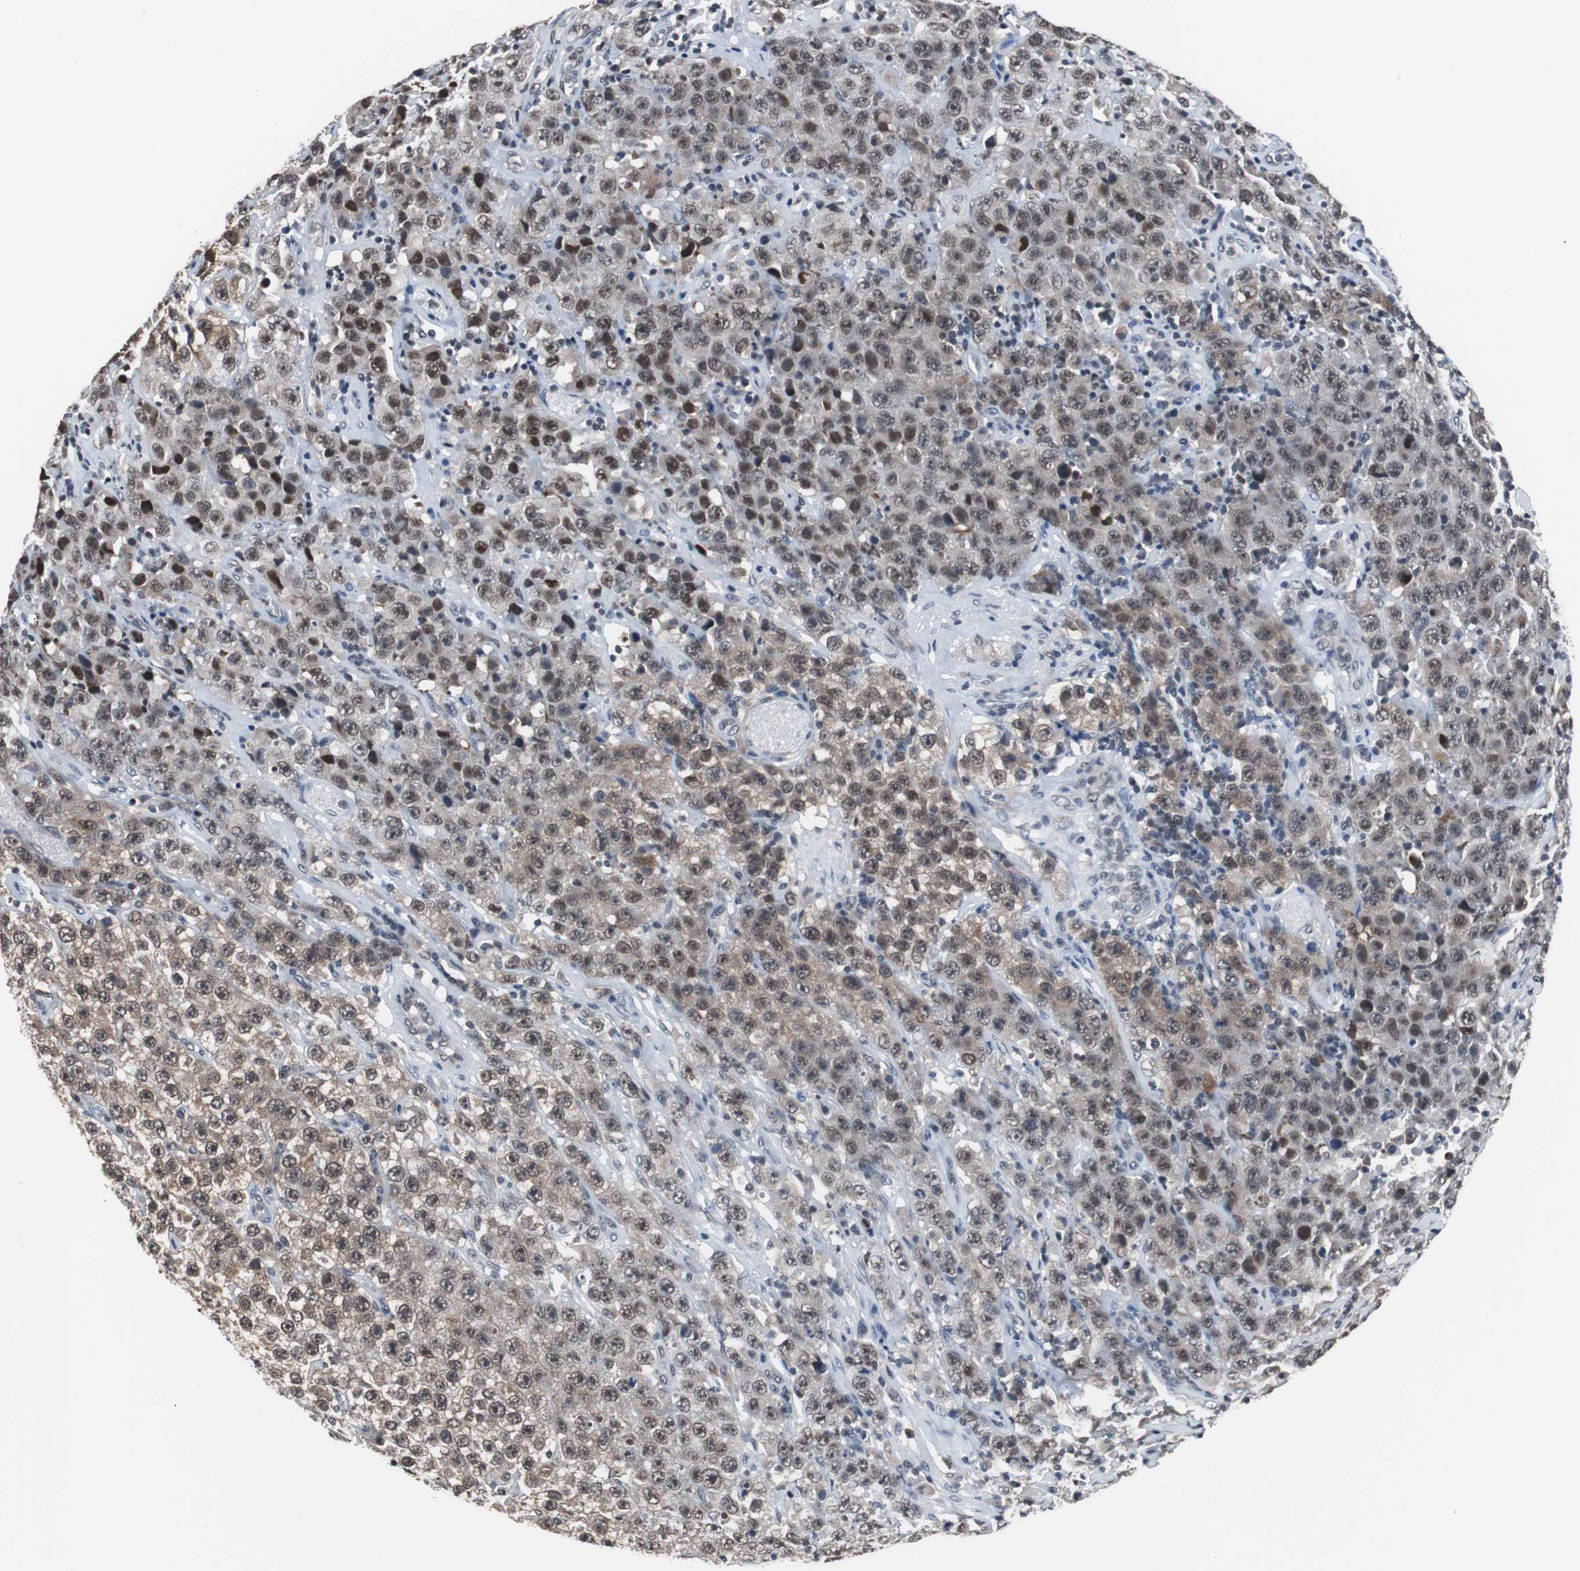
{"staining": {"intensity": "moderate", "quantity": ">75%", "location": "cytoplasmic/membranous,nuclear"}, "tissue": "testis cancer", "cell_type": "Tumor cells", "image_type": "cancer", "snomed": [{"axis": "morphology", "description": "Seminoma, NOS"}, {"axis": "topography", "description": "Testis"}], "caption": "Immunohistochemical staining of human testis seminoma exhibits moderate cytoplasmic/membranous and nuclear protein positivity in about >75% of tumor cells.", "gene": "TAF7", "patient": {"sex": "male", "age": 52}}